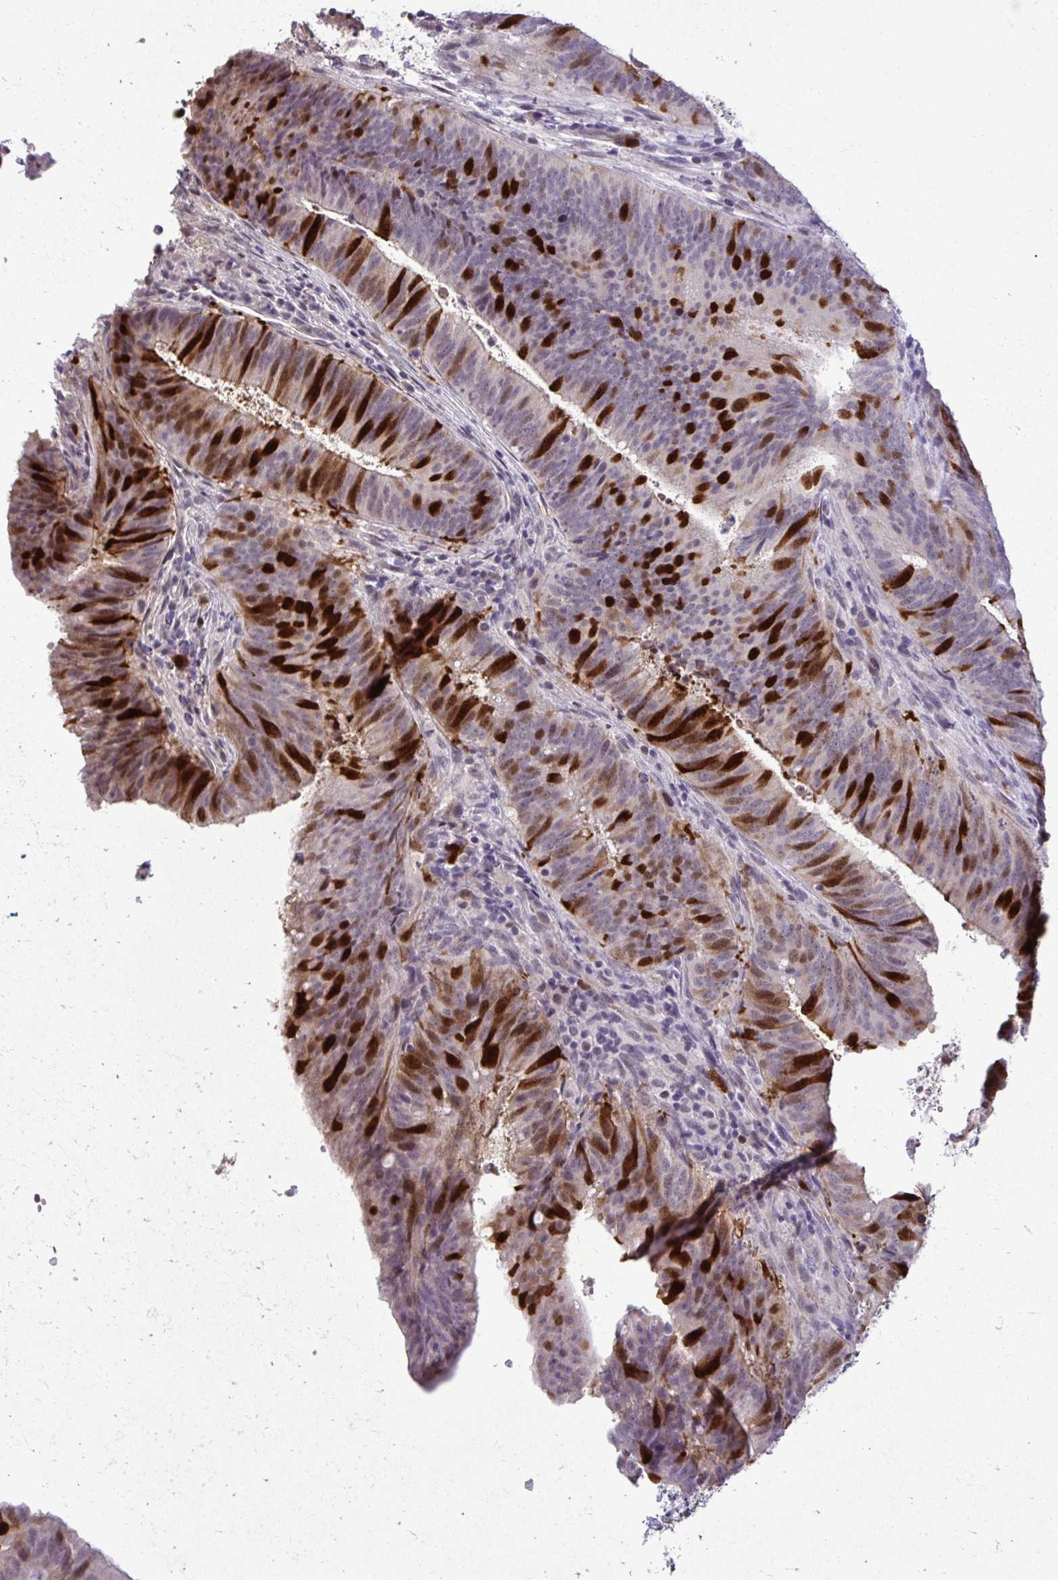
{"staining": {"intensity": "strong", "quantity": "25%-75%", "location": "cytoplasmic/membranous,nuclear"}, "tissue": "colorectal cancer", "cell_type": "Tumor cells", "image_type": "cancer", "snomed": [{"axis": "morphology", "description": "Adenocarcinoma, NOS"}, {"axis": "topography", "description": "Colon"}], "caption": "Colorectal cancer (adenocarcinoma) tissue reveals strong cytoplasmic/membranous and nuclear positivity in about 25%-75% of tumor cells, visualized by immunohistochemistry.", "gene": "CDC20", "patient": {"sex": "female", "age": 43}}